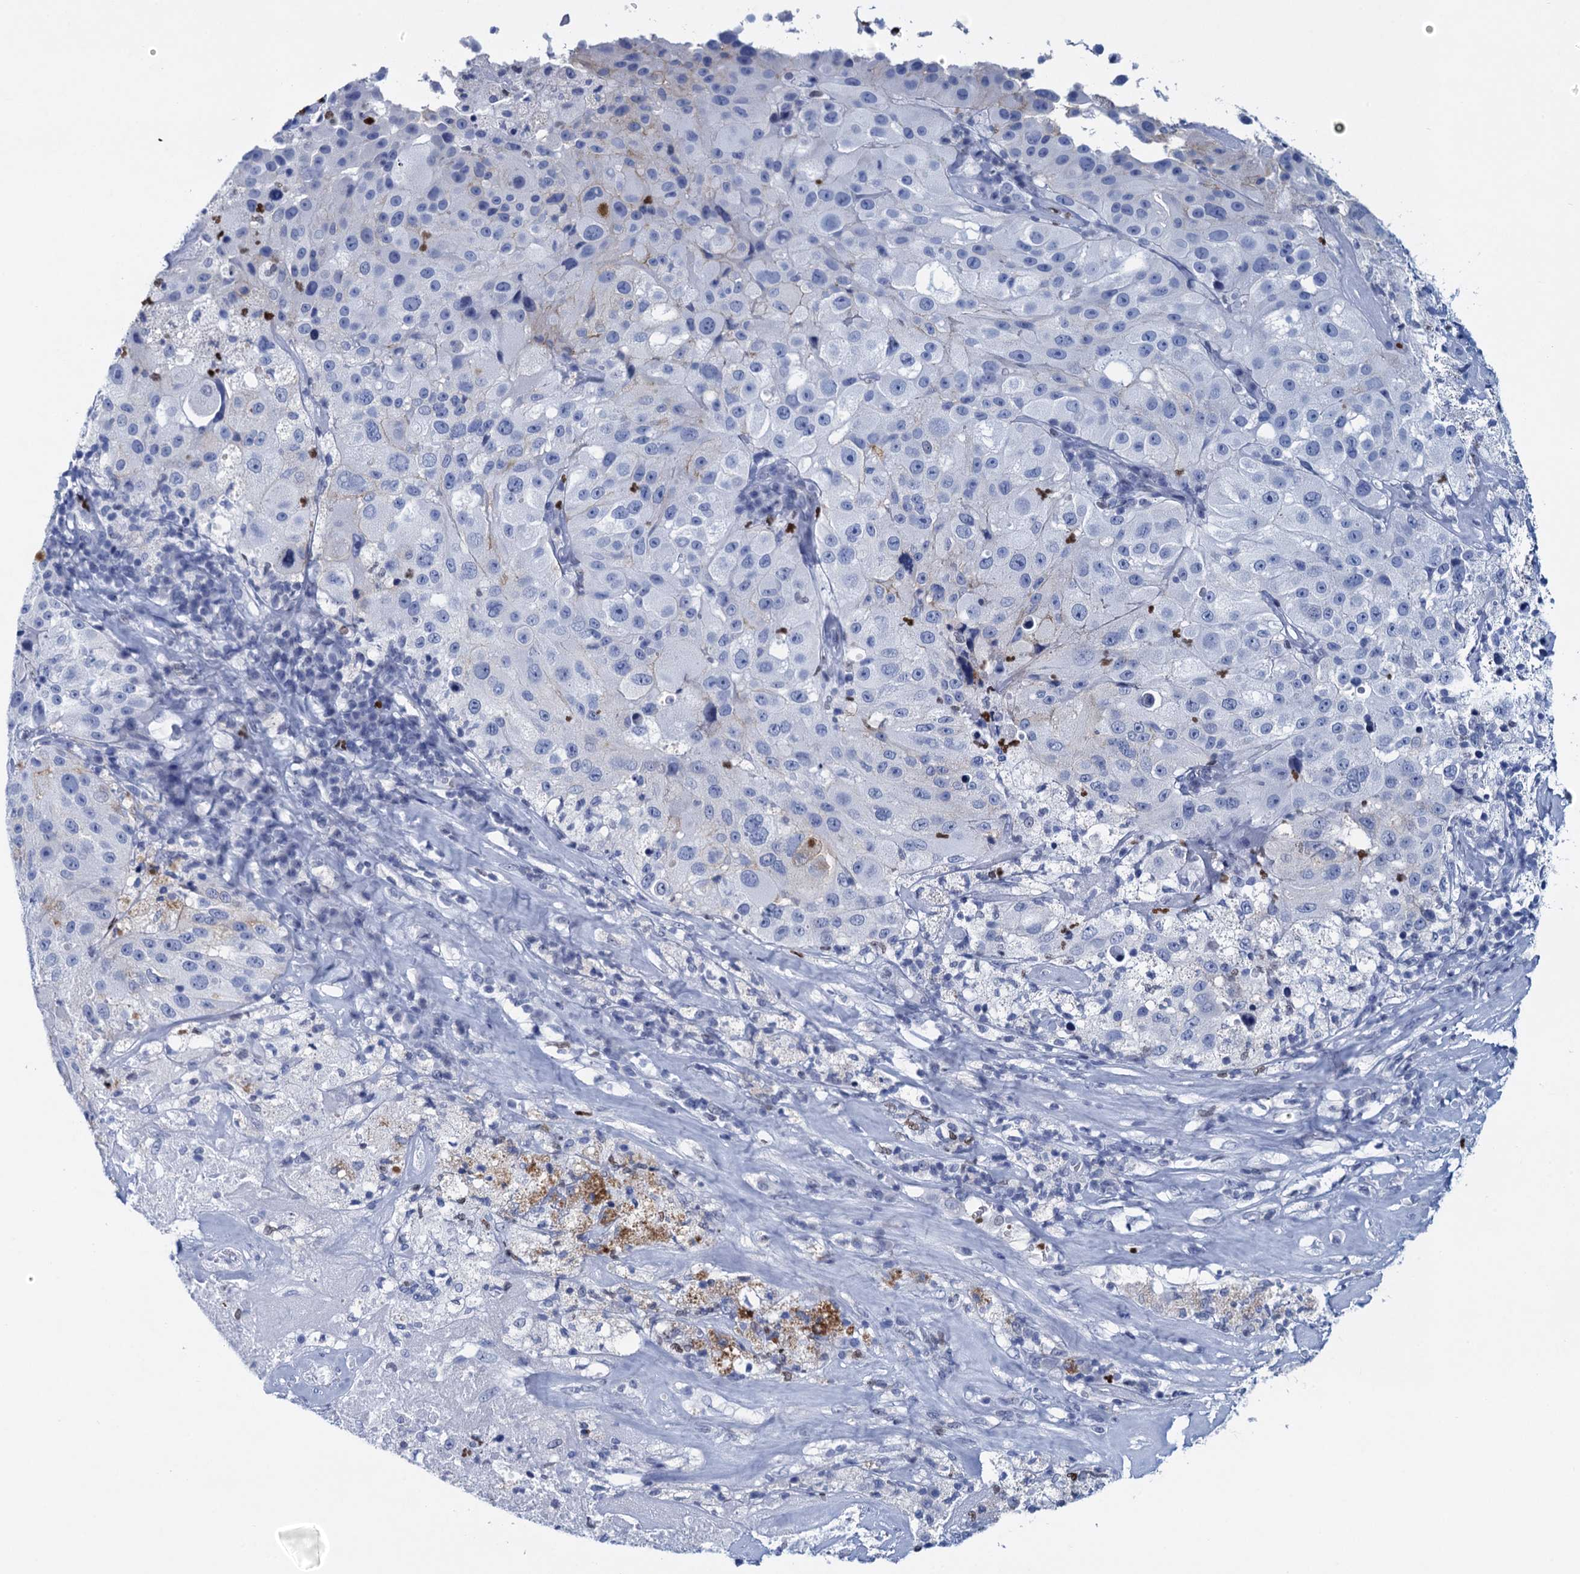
{"staining": {"intensity": "negative", "quantity": "none", "location": "none"}, "tissue": "melanoma", "cell_type": "Tumor cells", "image_type": "cancer", "snomed": [{"axis": "morphology", "description": "Malignant melanoma, Metastatic site"}, {"axis": "topography", "description": "Lymph node"}], "caption": "This image is of malignant melanoma (metastatic site) stained with immunohistochemistry (IHC) to label a protein in brown with the nuclei are counter-stained blue. There is no expression in tumor cells.", "gene": "RHCG", "patient": {"sex": "male", "age": 62}}